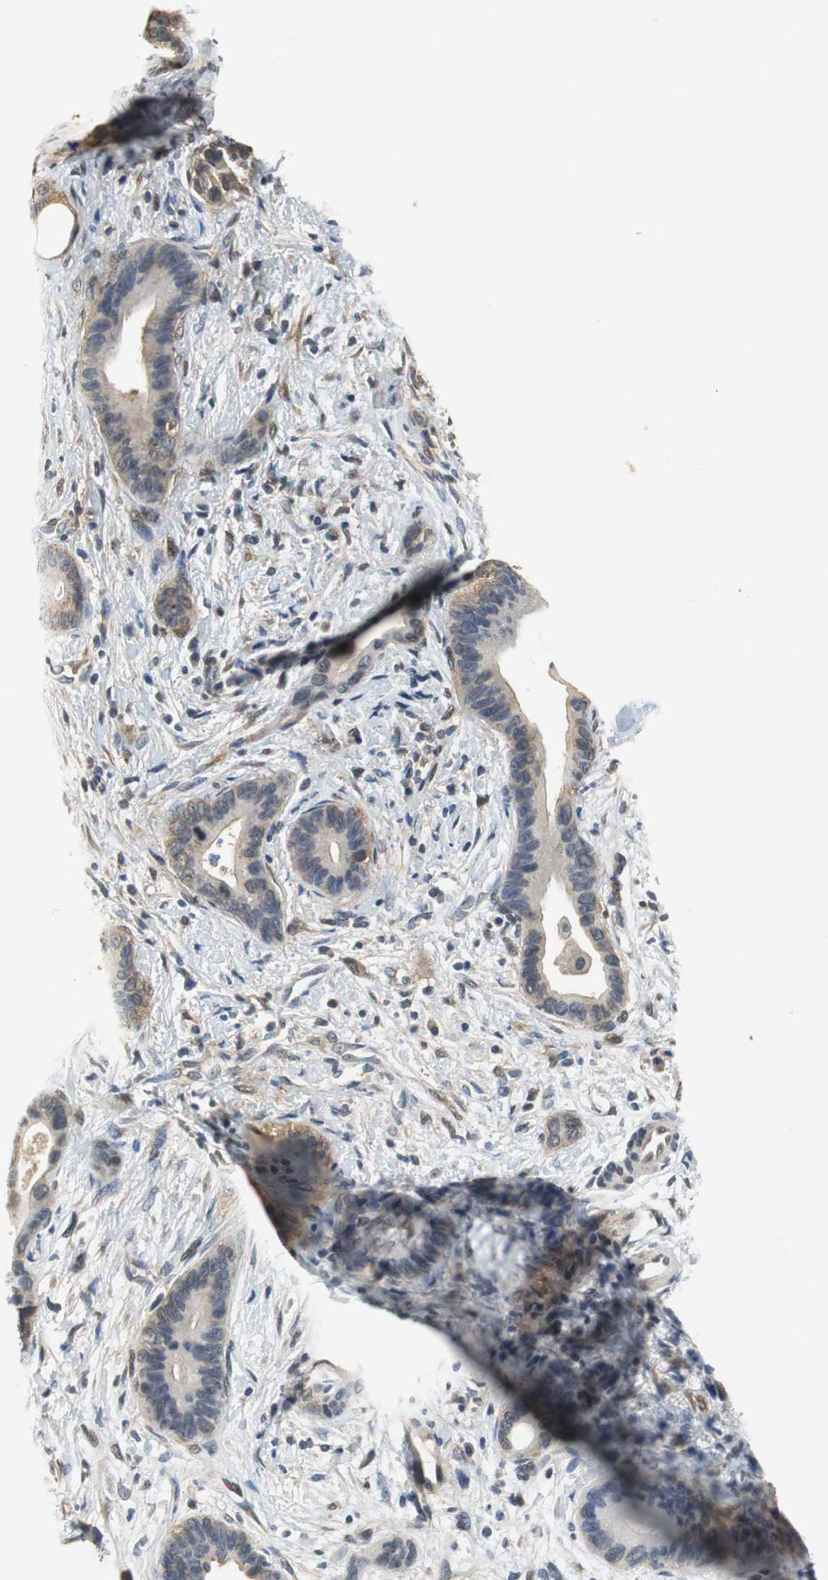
{"staining": {"intensity": "weak", "quantity": ">75%", "location": "cytoplasmic/membranous"}, "tissue": "liver cancer", "cell_type": "Tumor cells", "image_type": "cancer", "snomed": [{"axis": "morphology", "description": "Cholangiocarcinoma"}, {"axis": "topography", "description": "Liver"}], "caption": "Immunohistochemical staining of liver cholangiocarcinoma demonstrates low levels of weak cytoplasmic/membranous staining in approximately >75% of tumor cells.", "gene": "UBQLN2", "patient": {"sex": "female", "age": 55}}